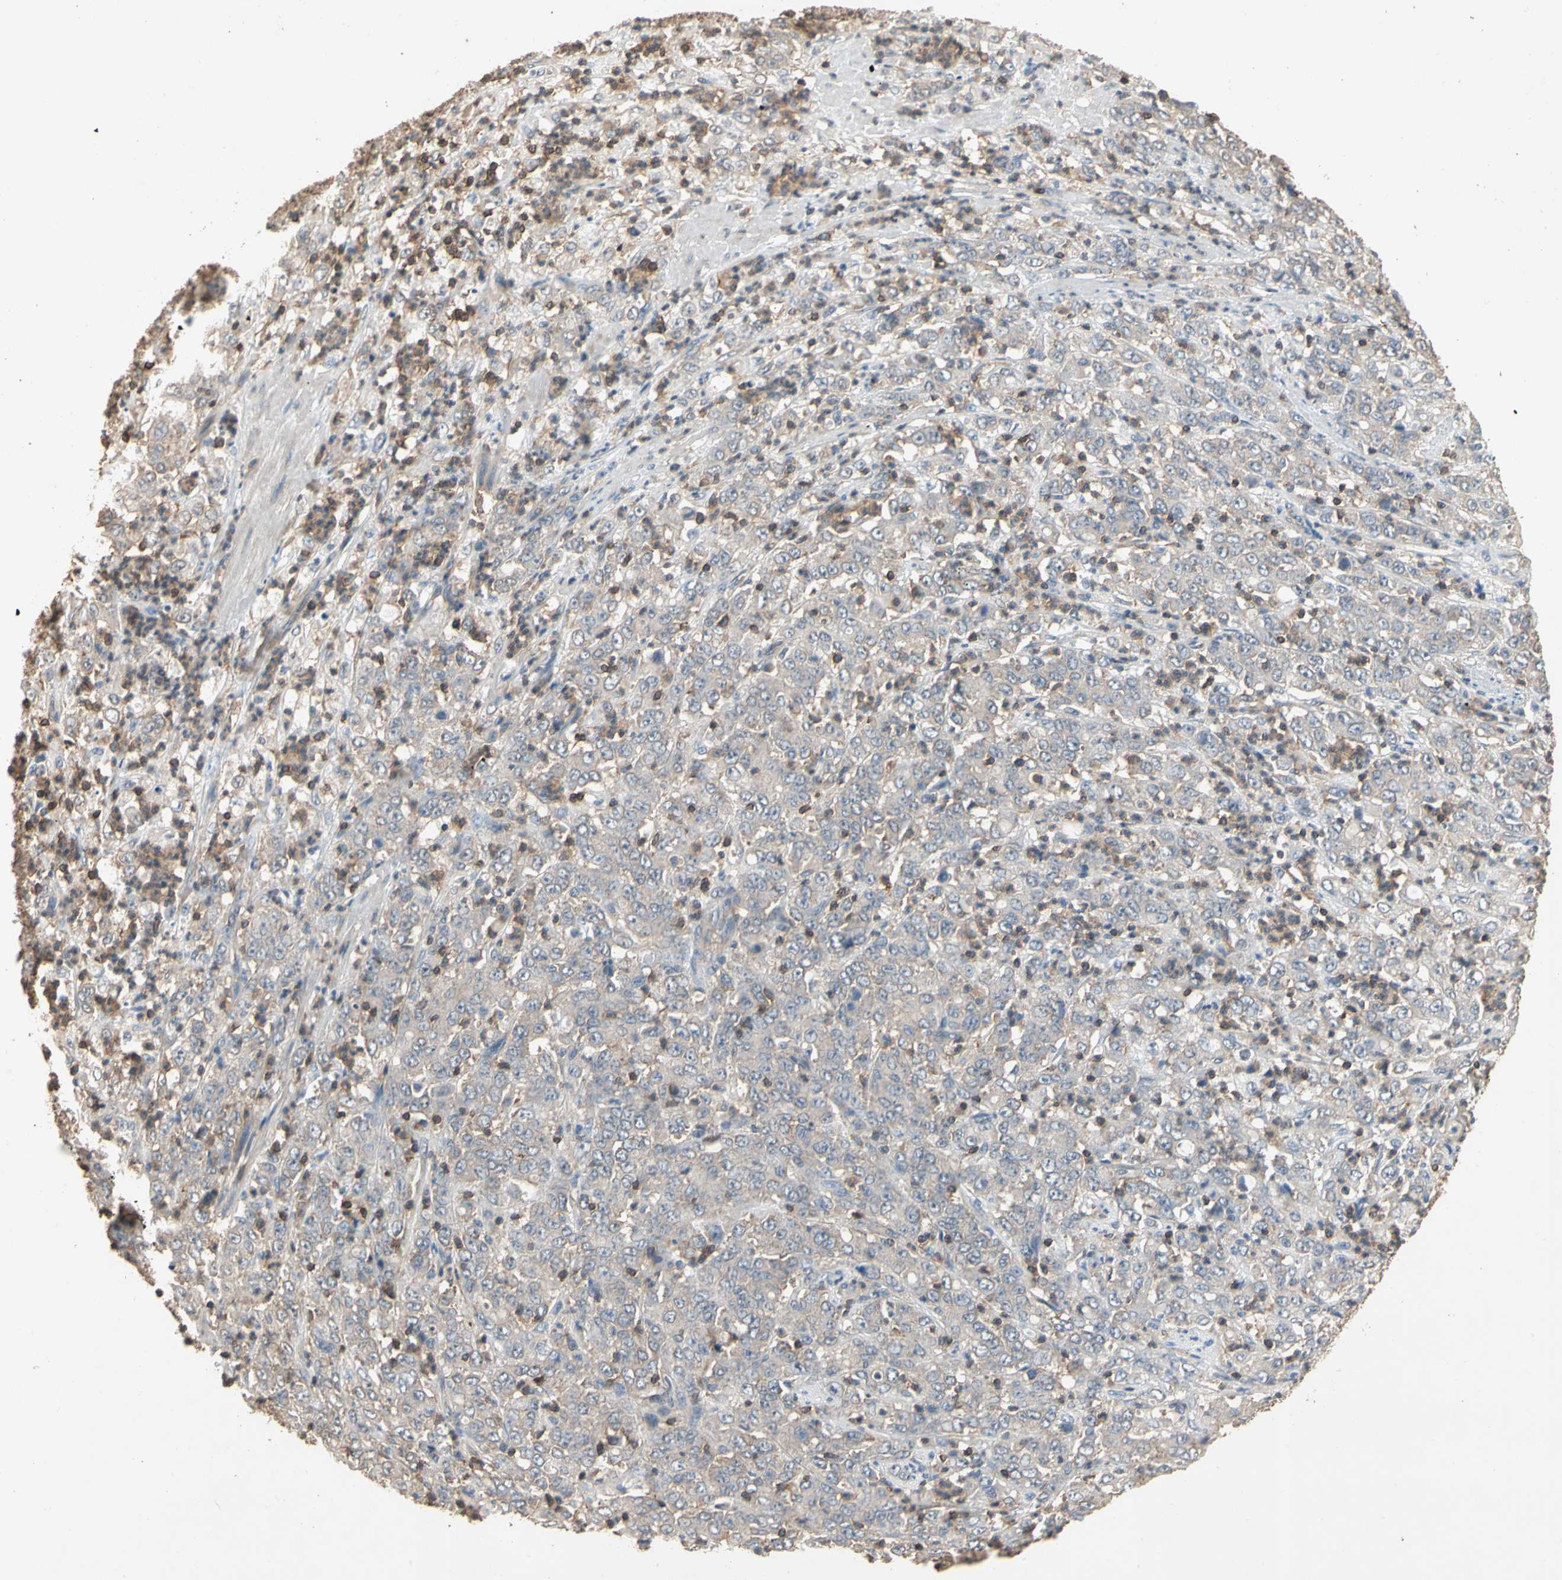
{"staining": {"intensity": "weak", "quantity": "<25%", "location": "cytoplasmic/membranous"}, "tissue": "stomach cancer", "cell_type": "Tumor cells", "image_type": "cancer", "snomed": [{"axis": "morphology", "description": "Adenocarcinoma, NOS"}, {"axis": "topography", "description": "Stomach, lower"}], "caption": "Tumor cells are negative for protein expression in human stomach adenocarcinoma.", "gene": "MAP3K10", "patient": {"sex": "female", "age": 71}}